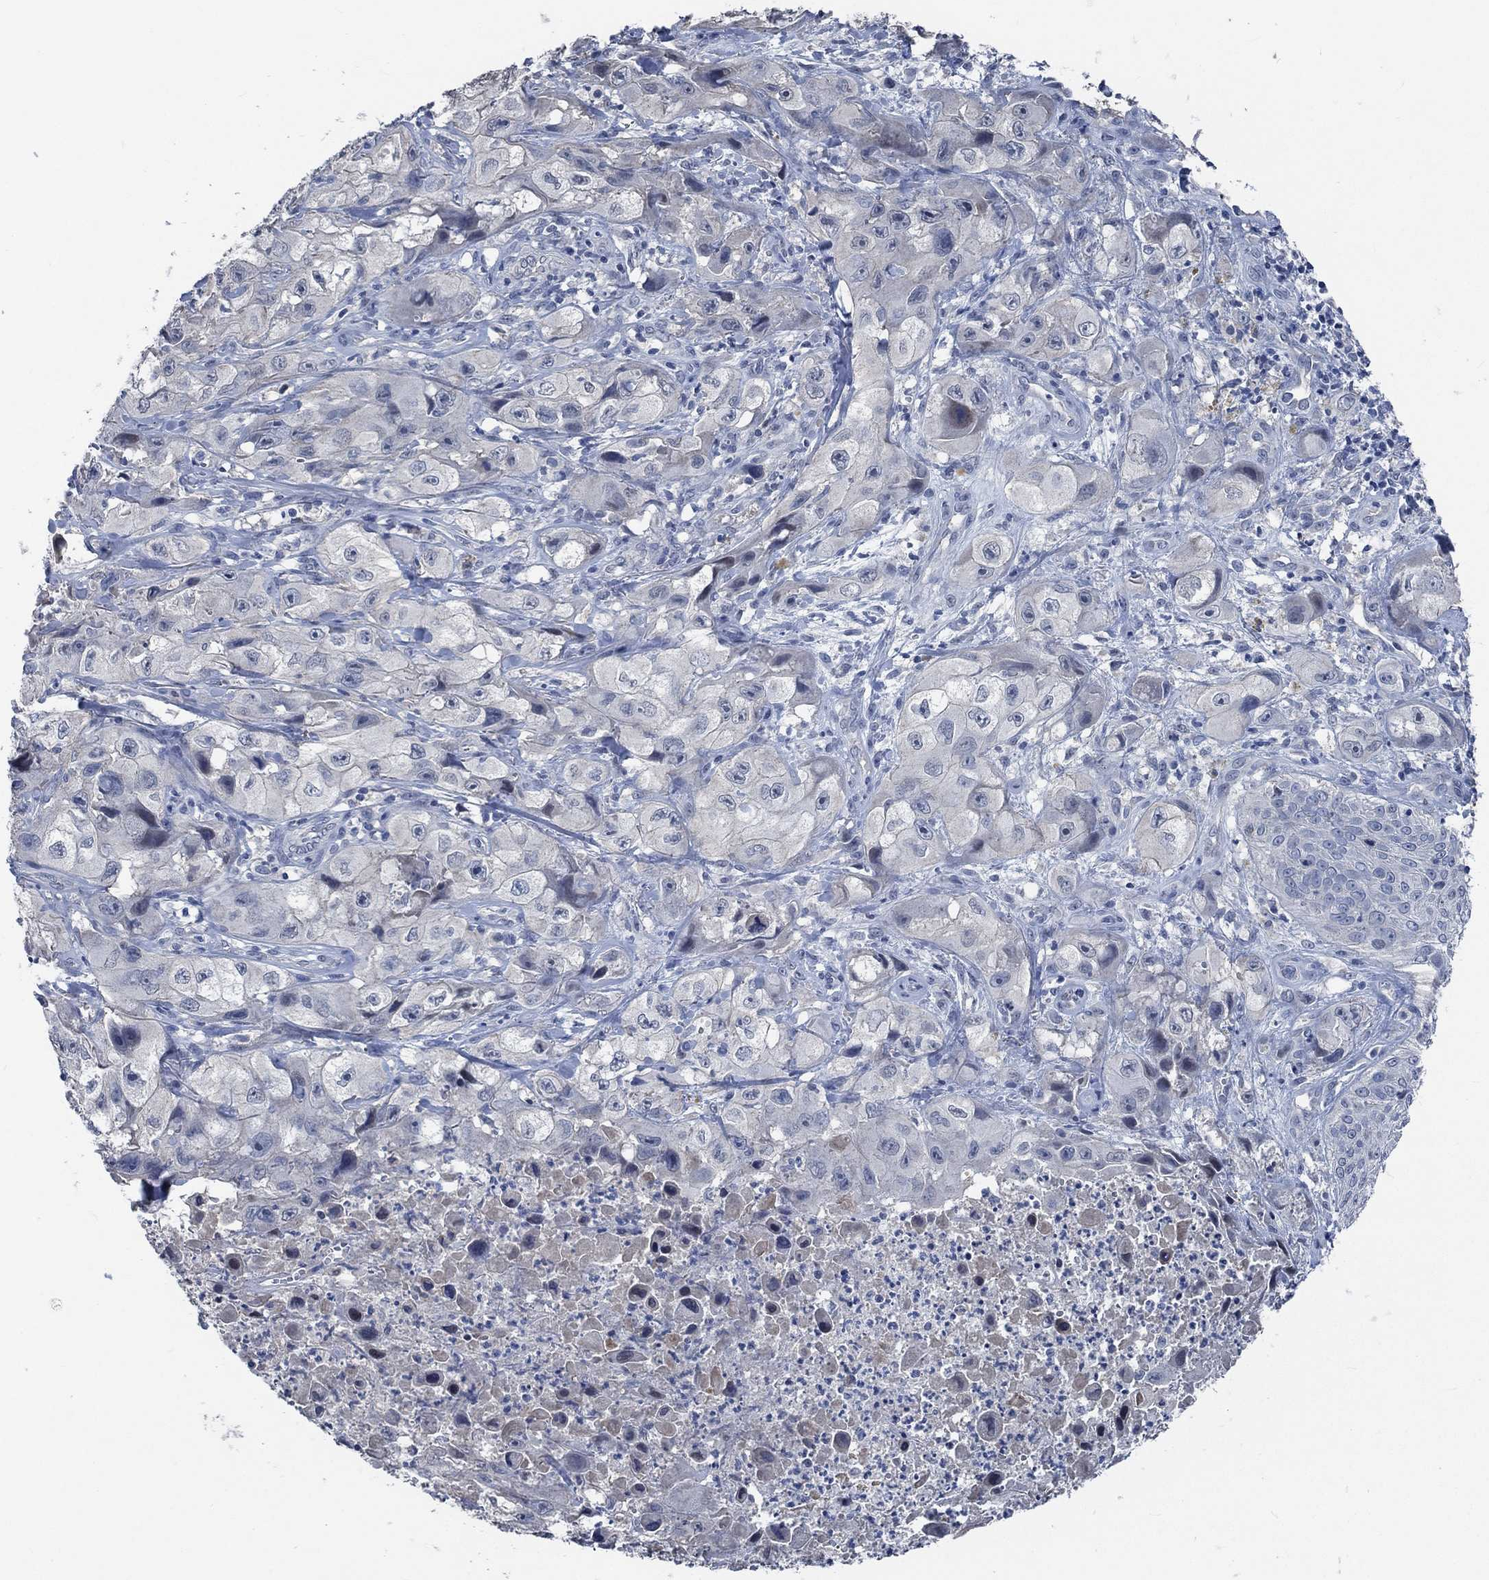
{"staining": {"intensity": "negative", "quantity": "none", "location": "none"}, "tissue": "skin cancer", "cell_type": "Tumor cells", "image_type": "cancer", "snomed": [{"axis": "morphology", "description": "Squamous cell carcinoma, NOS"}, {"axis": "topography", "description": "Skin"}, {"axis": "topography", "description": "Subcutis"}], "caption": "A high-resolution photomicrograph shows immunohistochemistry staining of skin cancer, which reveals no significant positivity in tumor cells. The staining is performed using DAB brown chromogen with nuclei counter-stained in using hematoxylin.", "gene": "OBSCN", "patient": {"sex": "male", "age": 73}}